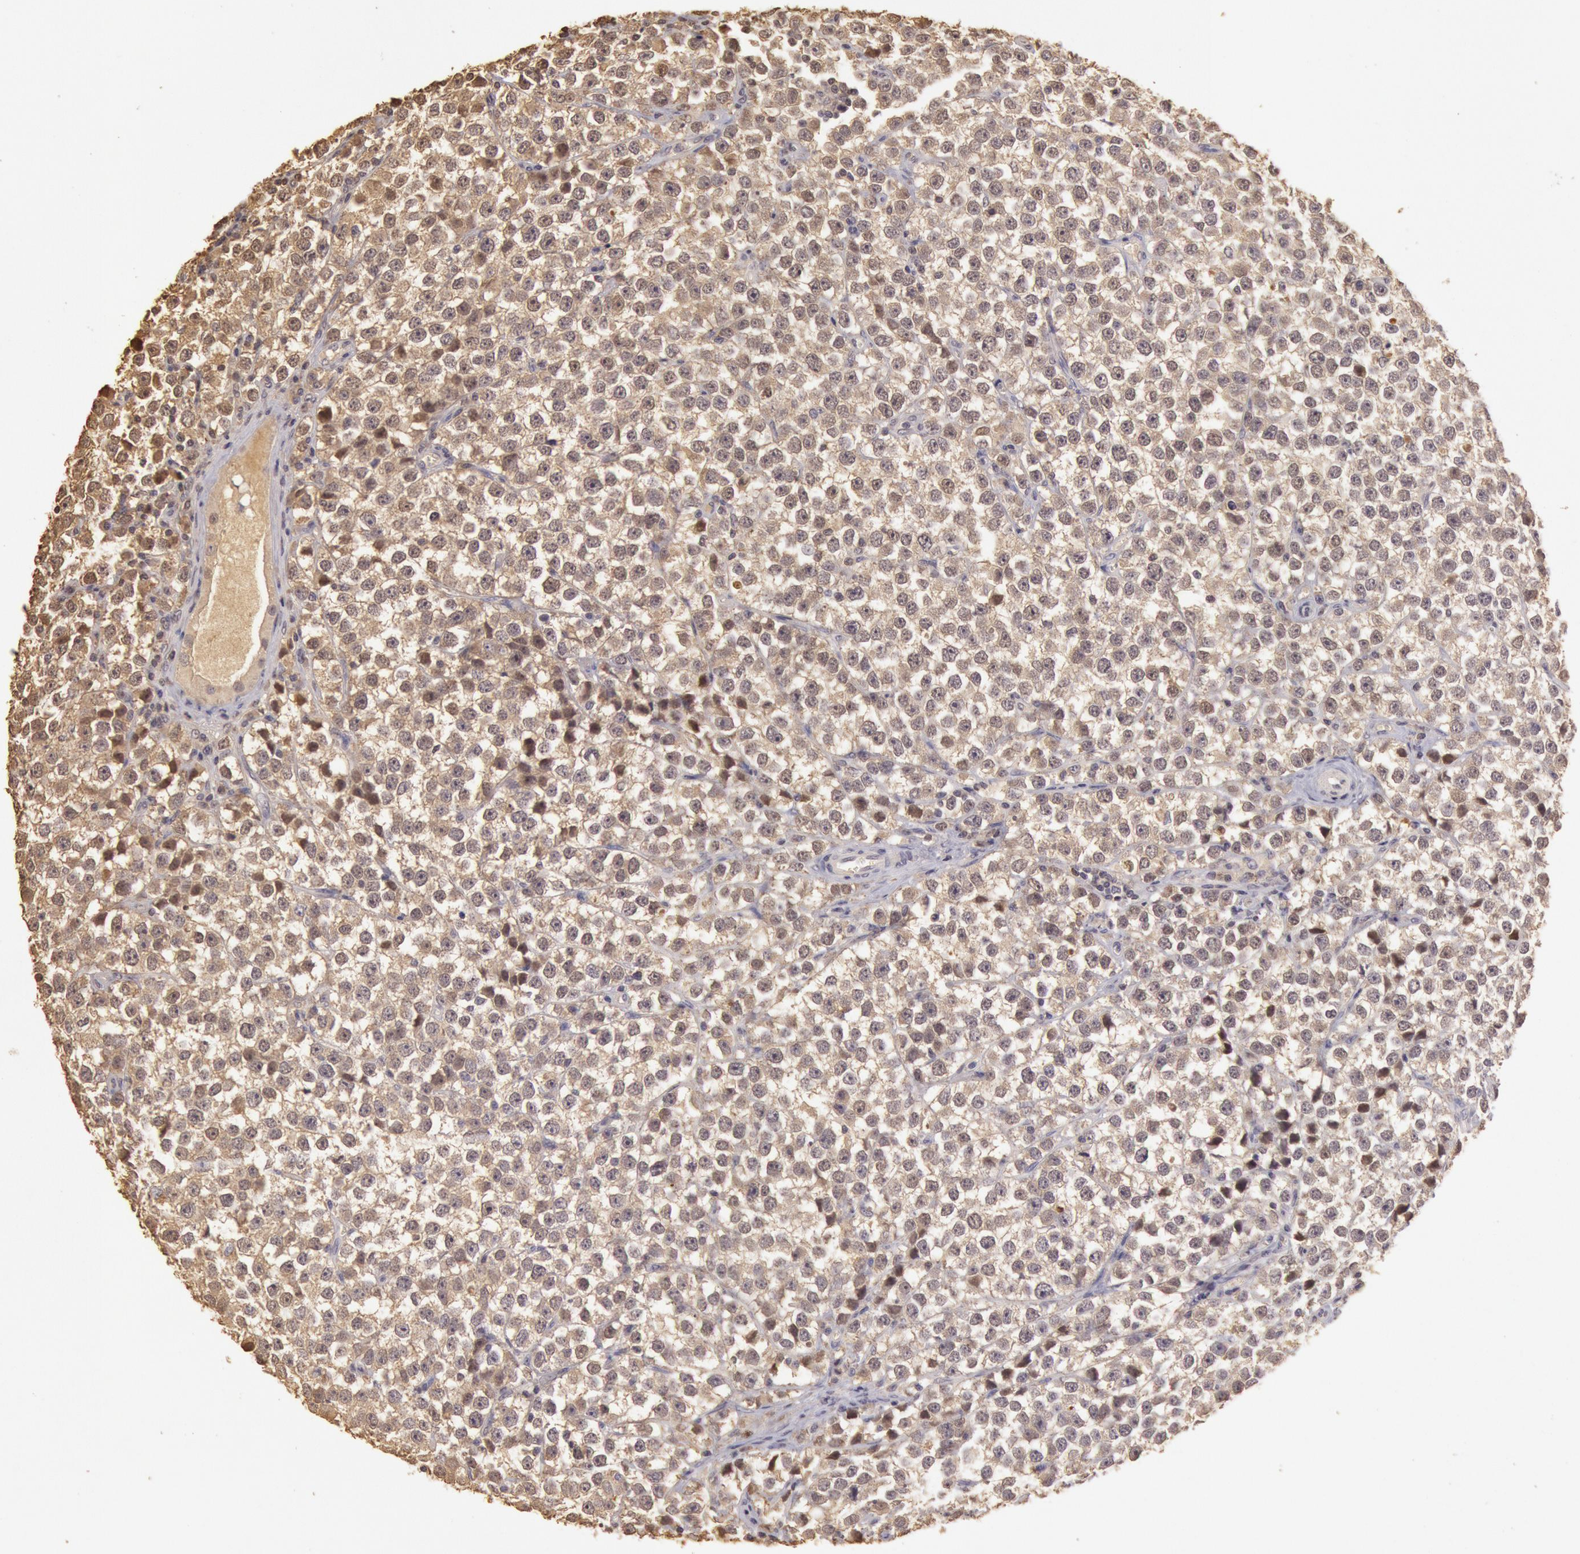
{"staining": {"intensity": "weak", "quantity": ">75%", "location": "cytoplasmic/membranous,nuclear"}, "tissue": "testis cancer", "cell_type": "Tumor cells", "image_type": "cancer", "snomed": [{"axis": "morphology", "description": "Seminoma, NOS"}, {"axis": "topography", "description": "Testis"}], "caption": "Brown immunohistochemical staining in testis seminoma shows weak cytoplasmic/membranous and nuclear expression in approximately >75% of tumor cells.", "gene": "SOD1", "patient": {"sex": "male", "age": 25}}